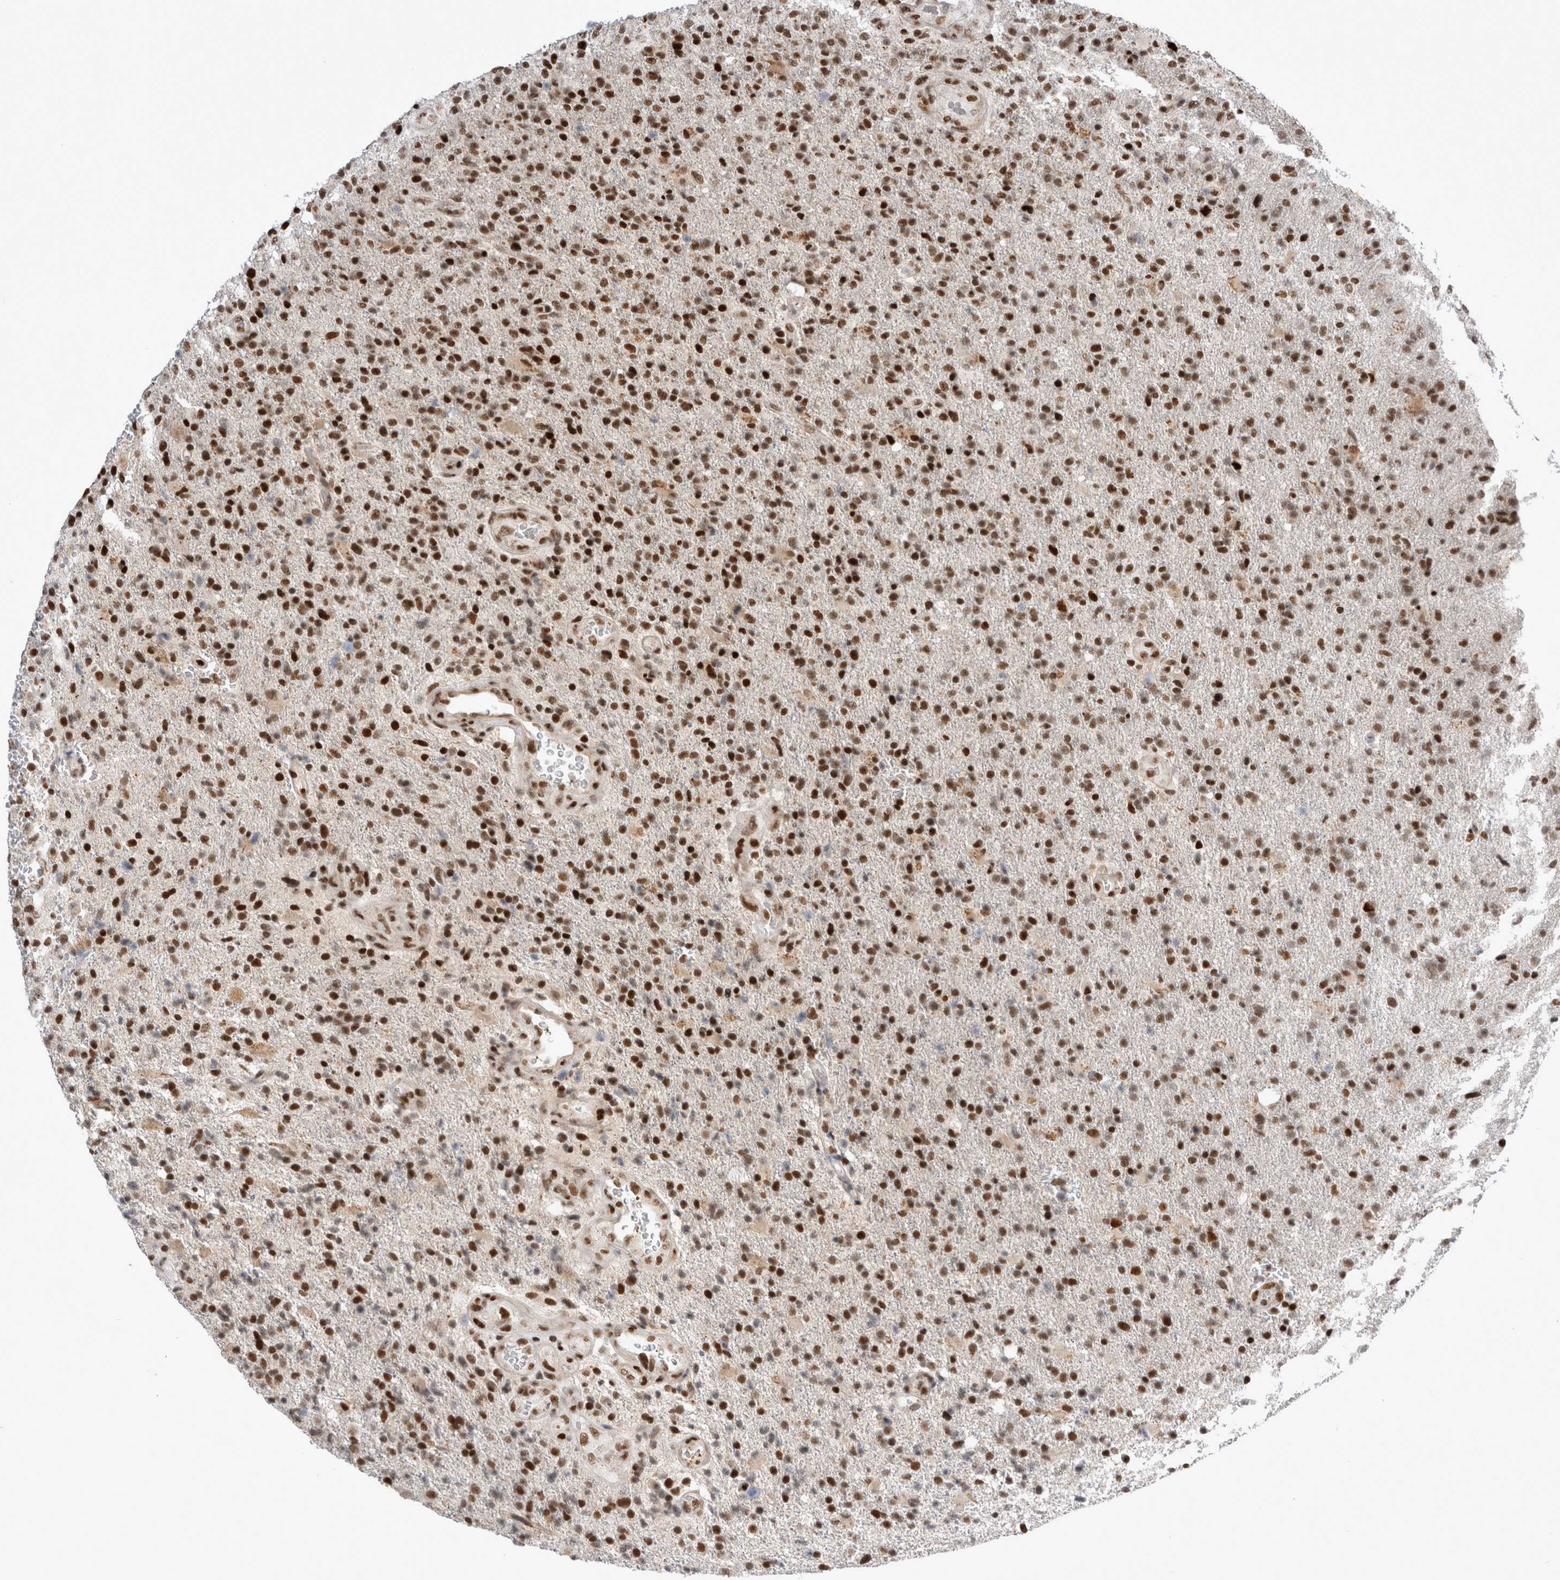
{"staining": {"intensity": "strong", "quantity": ">75%", "location": "nuclear"}, "tissue": "glioma", "cell_type": "Tumor cells", "image_type": "cancer", "snomed": [{"axis": "morphology", "description": "Glioma, malignant, High grade"}, {"axis": "topography", "description": "Brain"}], "caption": "A histopathology image of glioma stained for a protein displays strong nuclear brown staining in tumor cells.", "gene": "EYA2", "patient": {"sex": "male", "age": 72}}